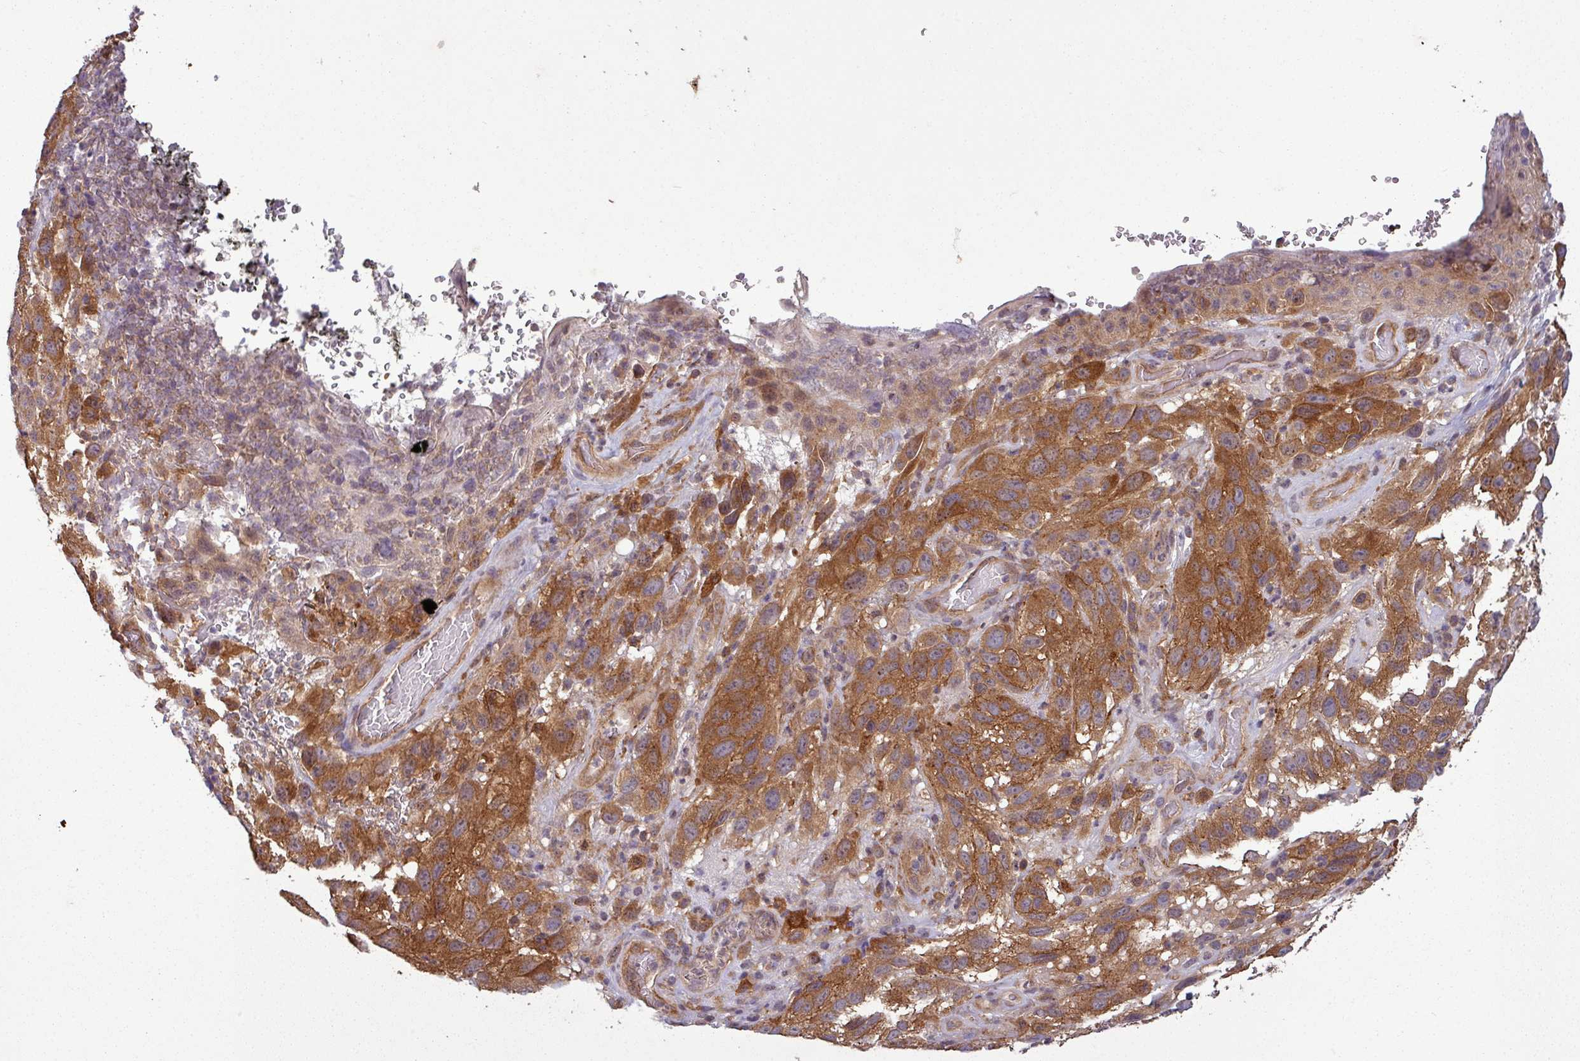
{"staining": {"intensity": "strong", "quantity": ">75%", "location": "cytoplasmic/membranous"}, "tissue": "melanoma", "cell_type": "Tumor cells", "image_type": "cancer", "snomed": [{"axis": "morphology", "description": "Malignant melanoma, NOS"}, {"axis": "topography", "description": "Skin"}], "caption": "Immunohistochemistry histopathology image of neoplastic tissue: melanoma stained using IHC demonstrates high levels of strong protein expression localized specifically in the cytoplasmic/membranous of tumor cells, appearing as a cytoplasmic/membranous brown color.", "gene": "SIRPB2", "patient": {"sex": "female", "age": 96}}